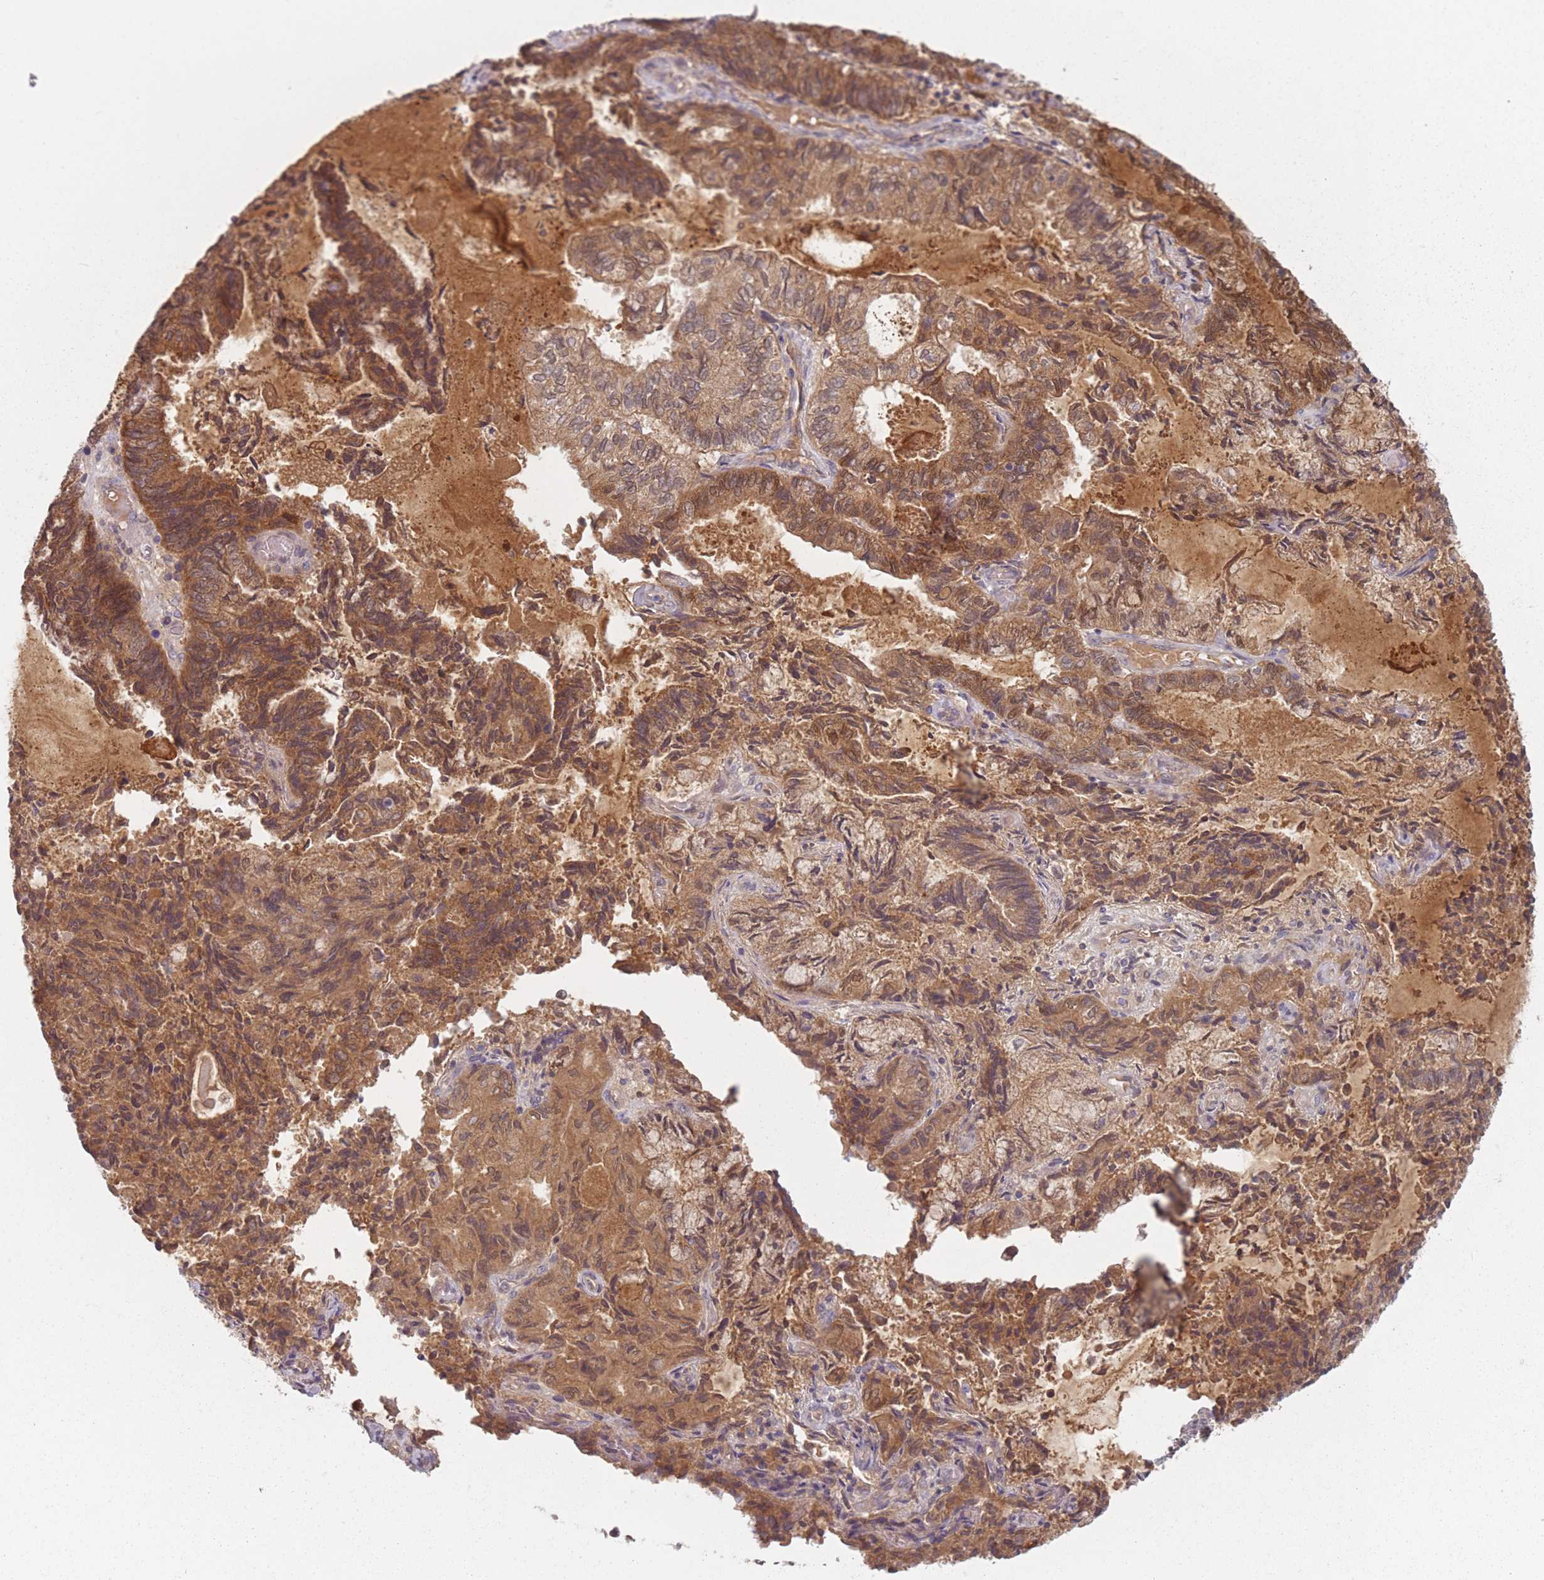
{"staining": {"intensity": "moderate", "quantity": ">75%", "location": "cytoplasmic/membranous,nuclear"}, "tissue": "endometrial cancer", "cell_type": "Tumor cells", "image_type": "cancer", "snomed": [{"axis": "morphology", "description": "Adenocarcinoma, NOS"}, {"axis": "topography", "description": "Endometrium"}], "caption": "Immunohistochemistry (IHC) image of neoplastic tissue: endometrial adenocarcinoma stained using immunohistochemistry exhibits medium levels of moderate protein expression localized specifically in the cytoplasmic/membranous and nuclear of tumor cells, appearing as a cytoplasmic/membranous and nuclear brown color.", "gene": "NAXE", "patient": {"sex": "female", "age": 80}}